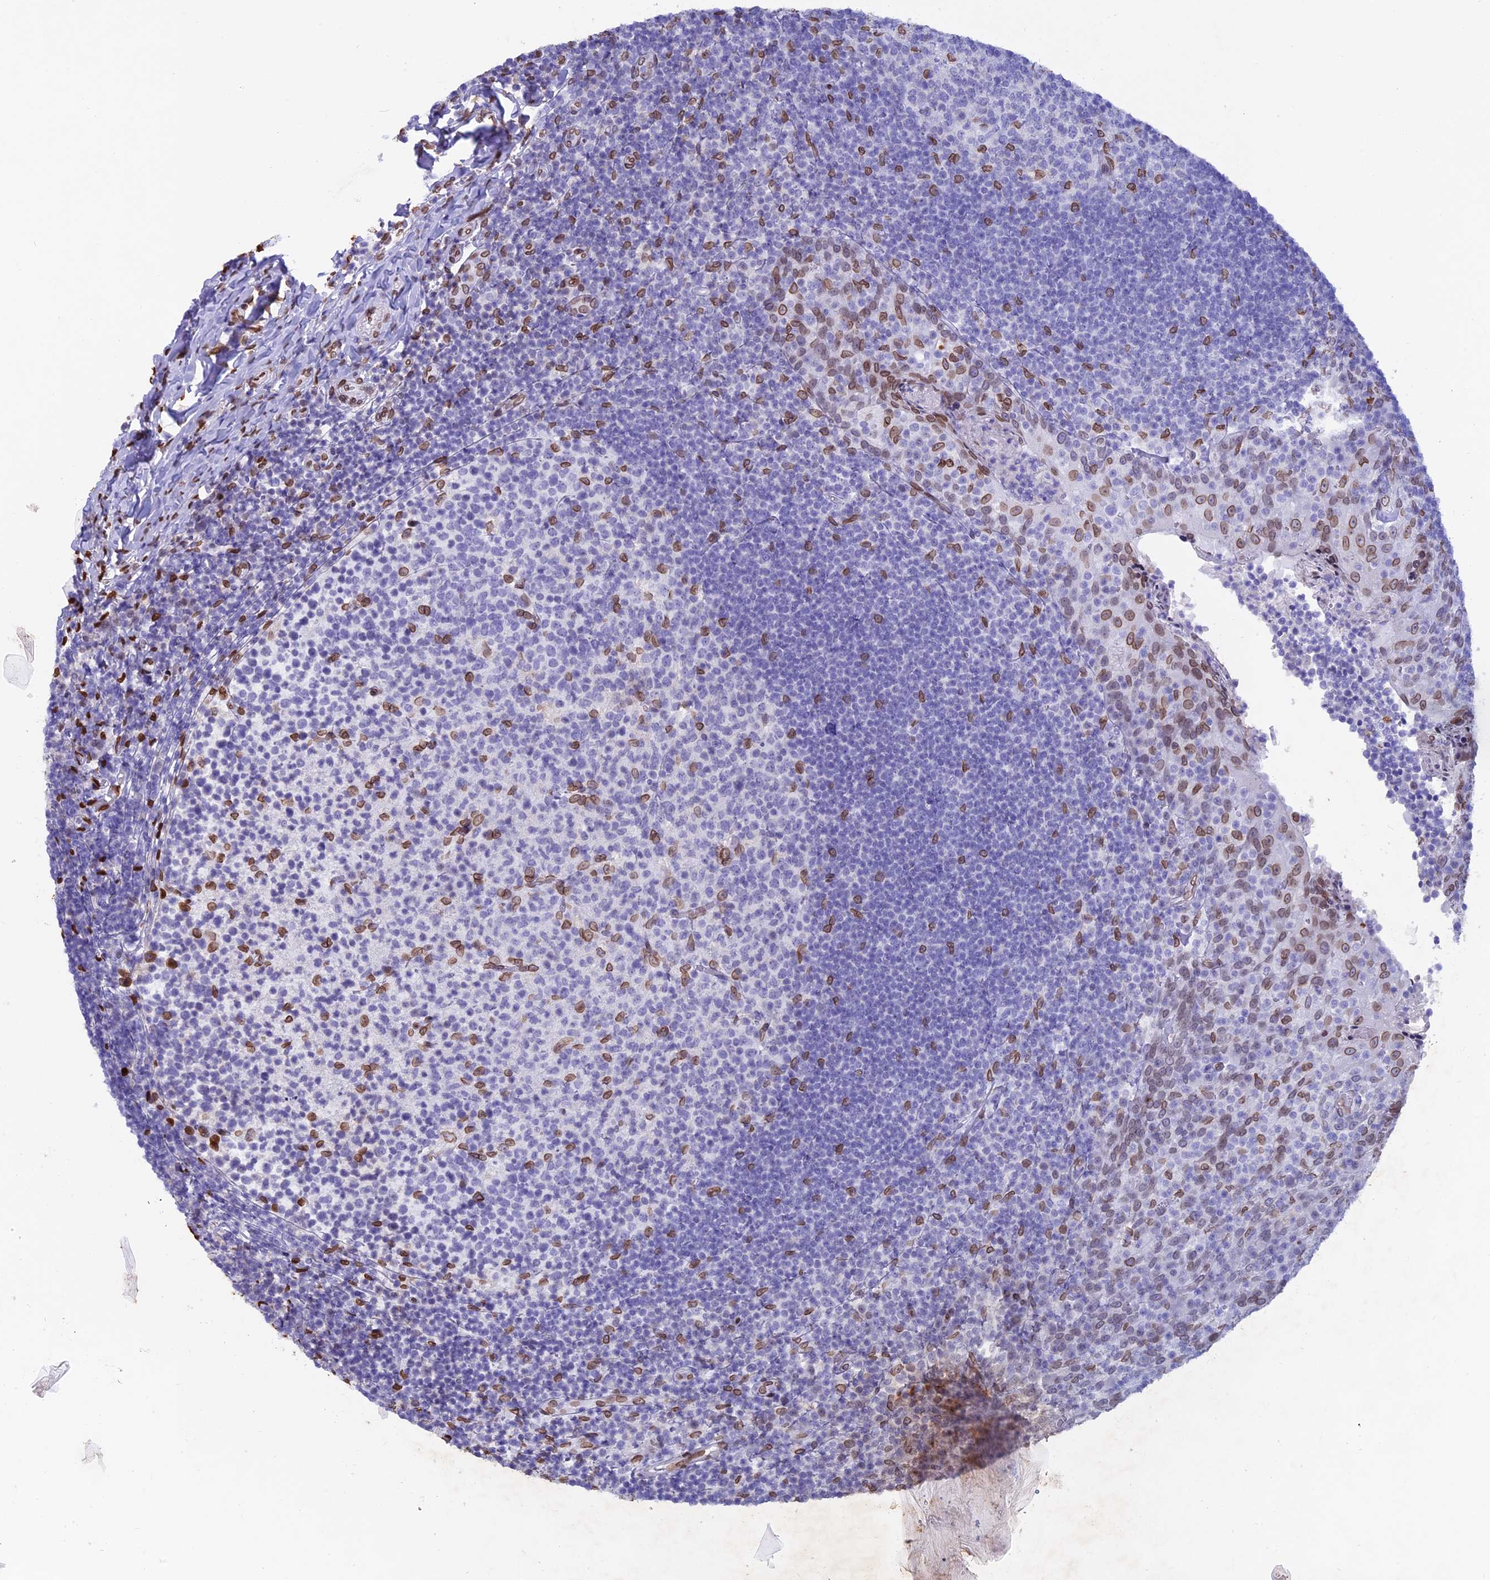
{"staining": {"intensity": "moderate", "quantity": "<25%", "location": "cytoplasmic/membranous,nuclear"}, "tissue": "tonsil", "cell_type": "Germinal center cells", "image_type": "normal", "snomed": [{"axis": "morphology", "description": "Normal tissue, NOS"}, {"axis": "topography", "description": "Tonsil"}], "caption": "Germinal center cells display low levels of moderate cytoplasmic/membranous,nuclear positivity in about <25% of cells in benign human tonsil. (DAB (3,3'-diaminobenzidine) IHC, brown staining for protein, blue staining for nuclei).", "gene": "TMPRSS7", "patient": {"sex": "female", "age": 10}}